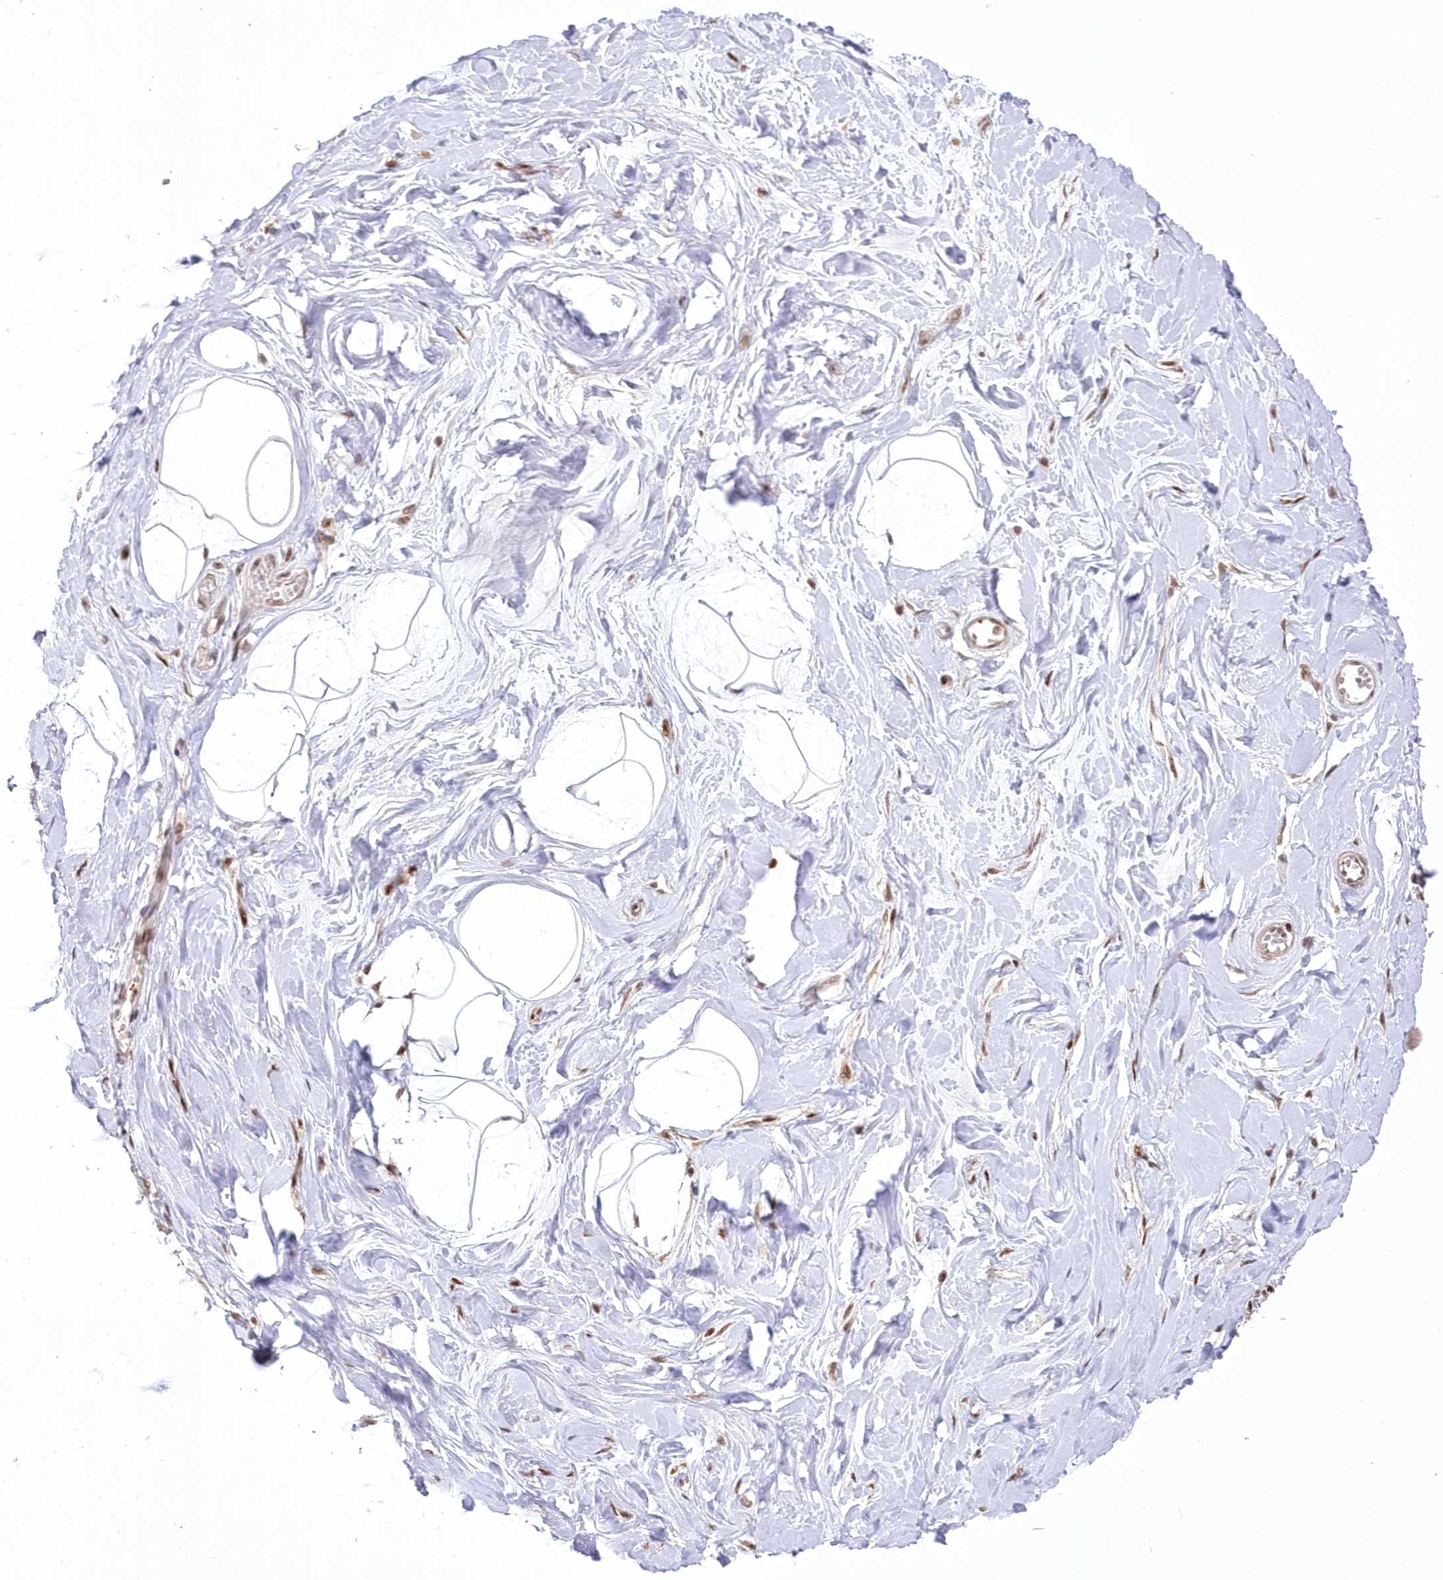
{"staining": {"intensity": "negative", "quantity": "none", "location": "none"}, "tissue": "breast", "cell_type": "Adipocytes", "image_type": "normal", "snomed": [{"axis": "morphology", "description": "Normal tissue, NOS"}, {"axis": "topography", "description": "Breast"}], "caption": "High power microscopy histopathology image of an immunohistochemistry histopathology image of normal breast, revealing no significant staining in adipocytes.", "gene": "WBP1L", "patient": {"sex": "female", "age": 45}}